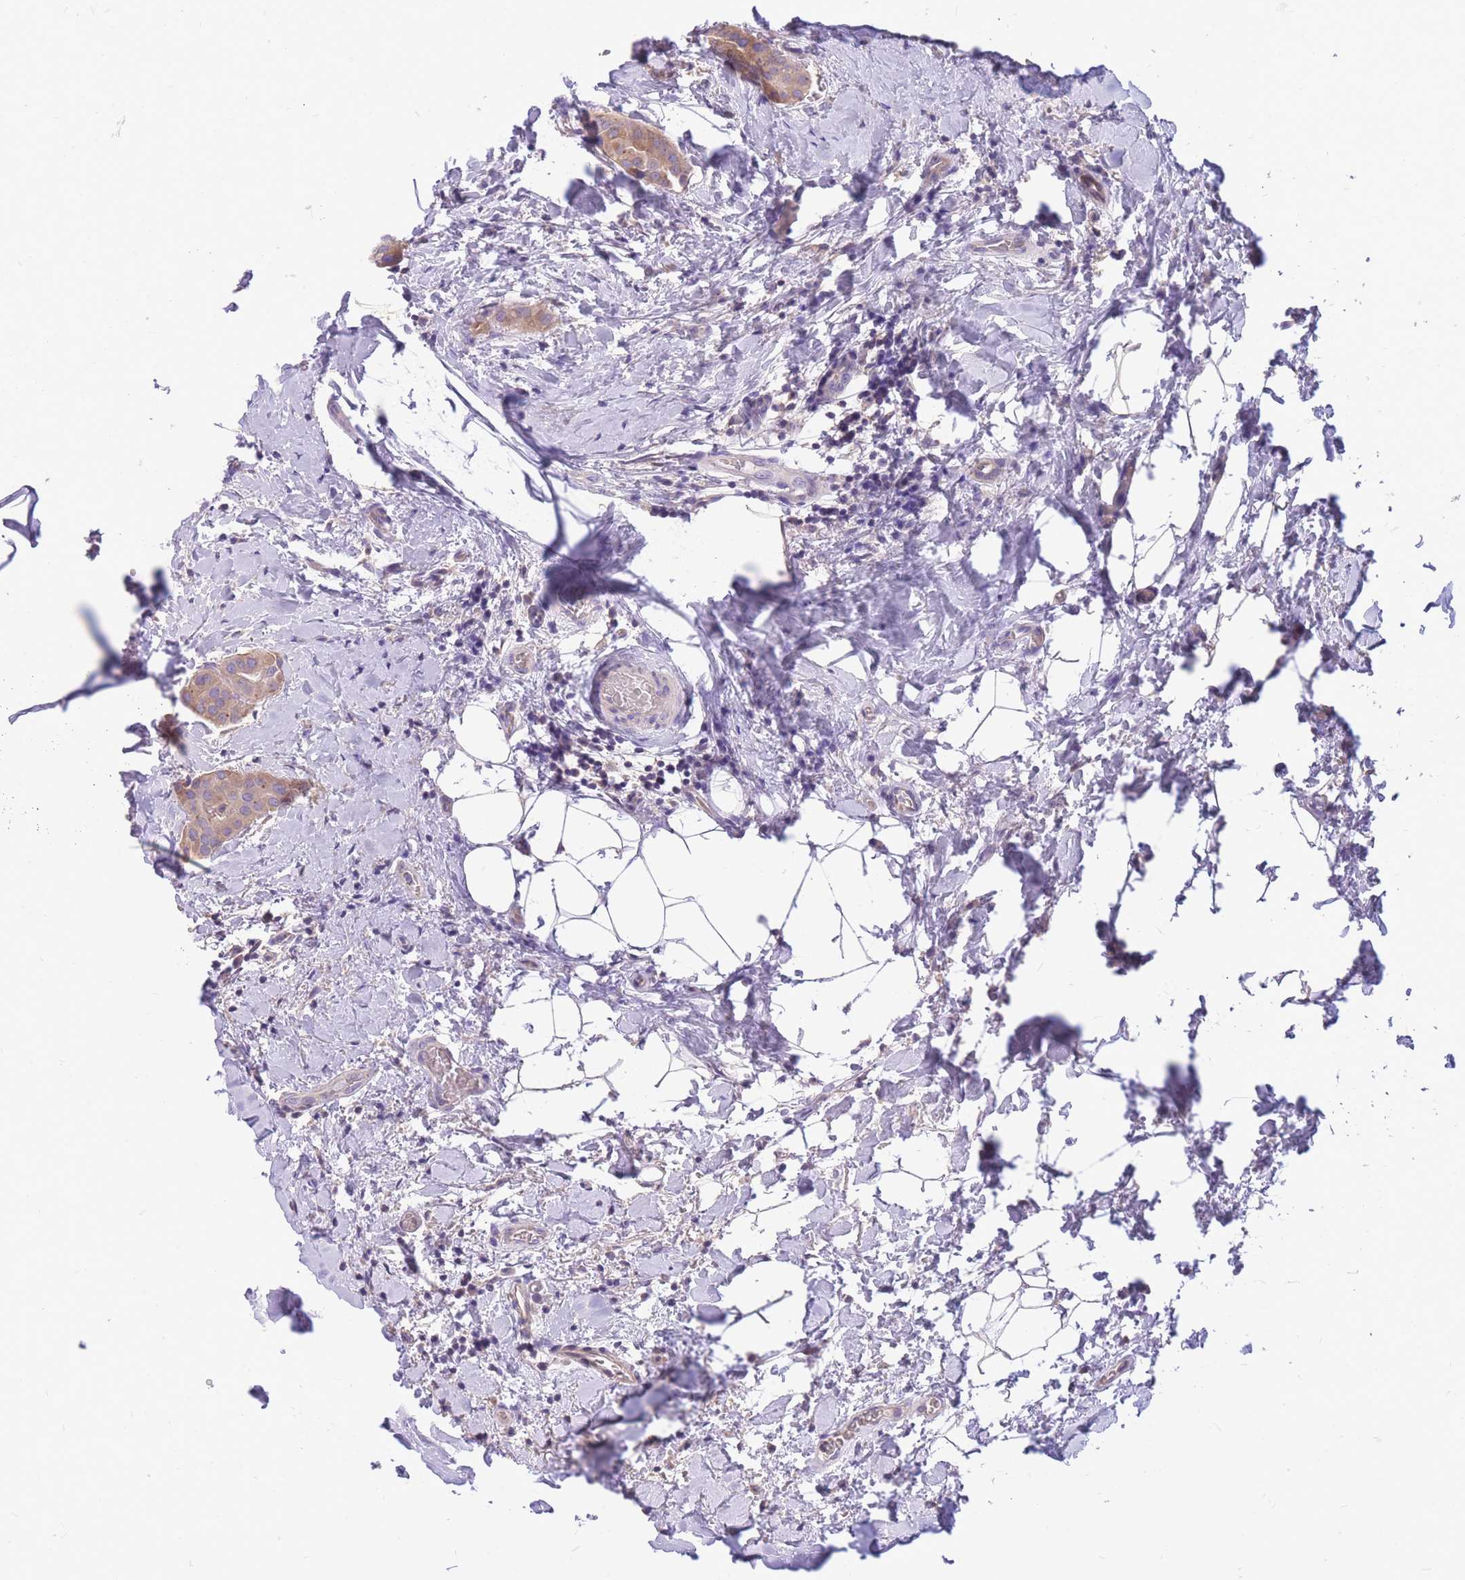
{"staining": {"intensity": "weak", "quantity": ">75%", "location": "cytoplasmic/membranous"}, "tissue": "thyroid cancer", "cell_type": "Tumor cells", "image_type": "cancer", "snomed": [{"axis": "morphology", "description": "Papillary adenocarcinoma, NOS"}, {"axis": "topography", "description": "Thyroid gland"}], "caption": "Protein staining of papillary adenocarcinoma (thyroid) tissue exhibits weak cytoplasmic/membranous expression in approximately >75% of tumor cells. (brown staining indicates protein expression, while blue staining denotes nuclei).", "gene": "OR5T1", "patient": {"sex": "male", "age": 33}}